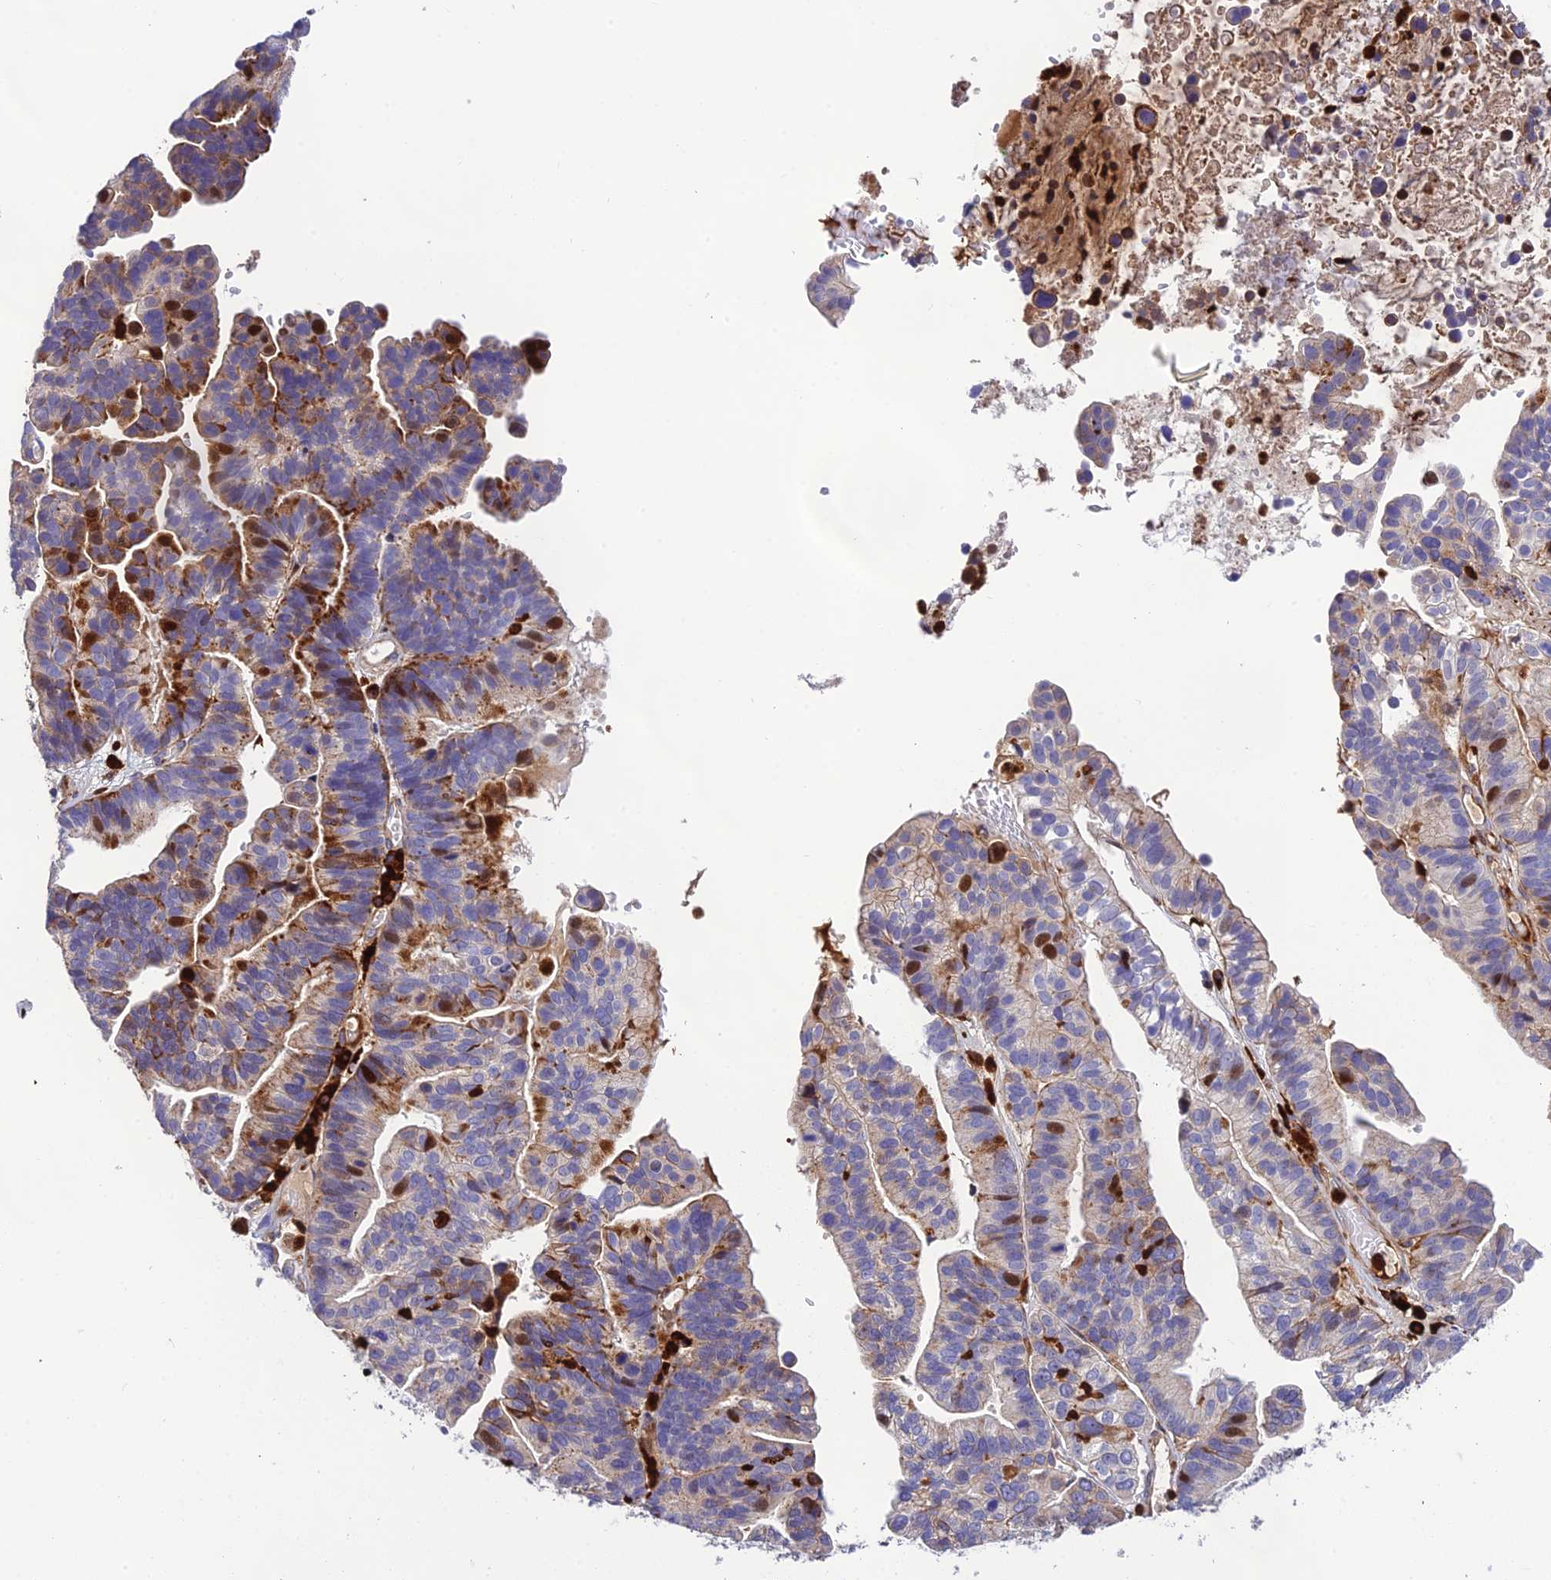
{"staining": {"intensity": "moderate", "quantity": "25%-75%", "location": "cytoplasmic/membranous,nuclear"}, "tissue": "ovarian cancer", "cell_type": "Tumor cells", "image_type": "cancer", "snomed": [{"axis": "morphology", "description": "Cystadenocarcinoma, serous, NOS"}, {"axis": "topography", "description": "Ovary"}], "caption": "Tumor cells exhibit medium levels of moderate cytoplasmic/membranous and nuclear positivity in about 25%-75% of cells in ovarian serous cystadenocarcinoma. (DAB (3,3'-diaminobenzidine) = brown stain, brightfield microscopy at high magnification).", "gene": "CPSF4L", "patient": {"sex": "female", "age": 56}}